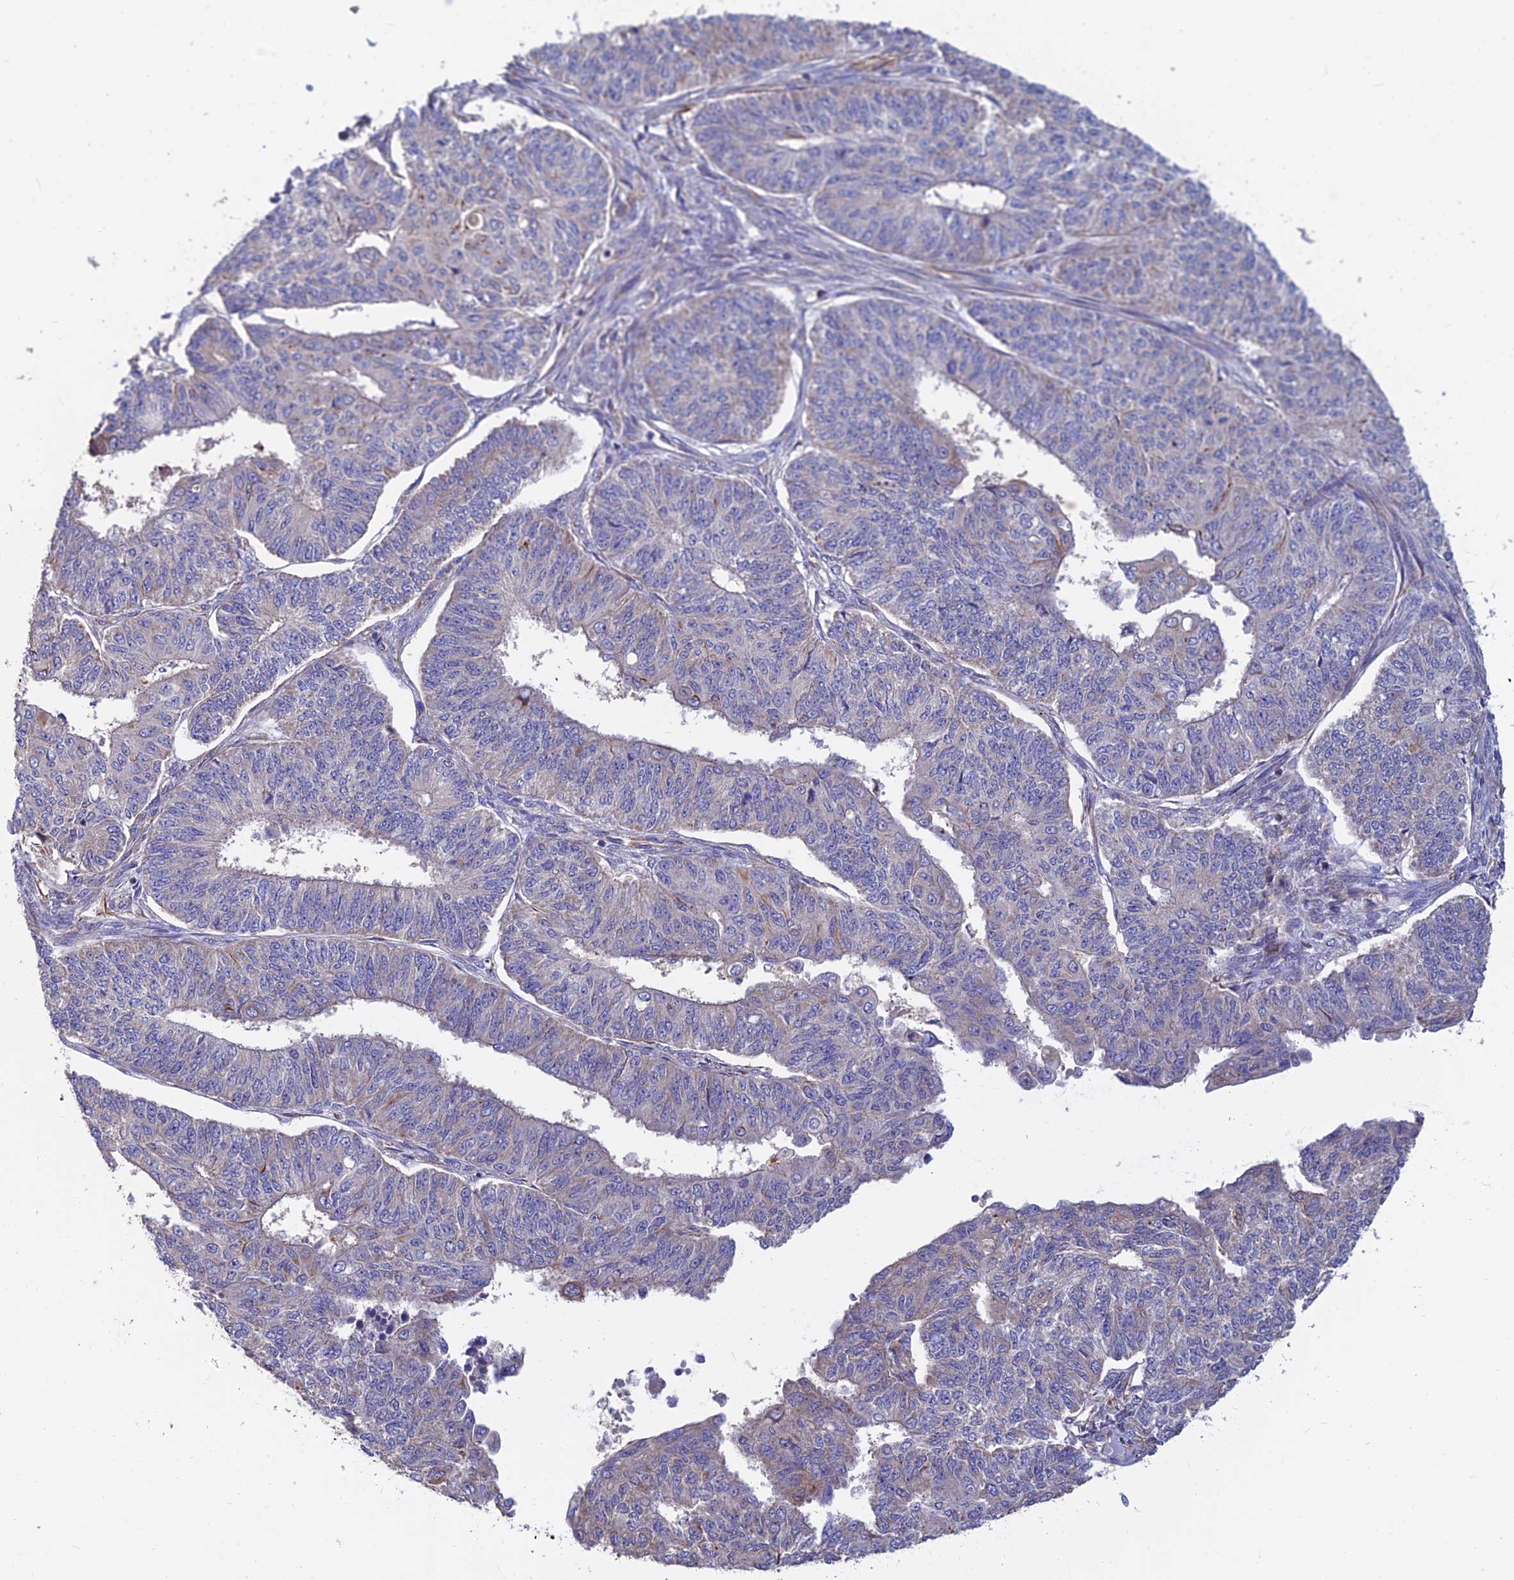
{"staining": {"intensity": "weak", "quantity": "<25%", "location": "cytoplasmic/membranous"}, "tissue": "endometrial cancer", "cell_type": "Tumor cells", "image_type": "cancer", "snomed": [{"axis": "morphology", "description": "Adenocarcinoma, NOS"}, {"axis": "topography", "description": "Endometrium"}], "caption": "Endometrial adenocarcinoma stained for a protein using immunohistochemistry displays no expression tumor cells.", "gene": "CDK18", "patient": {"sex": "female", "age": 32}}